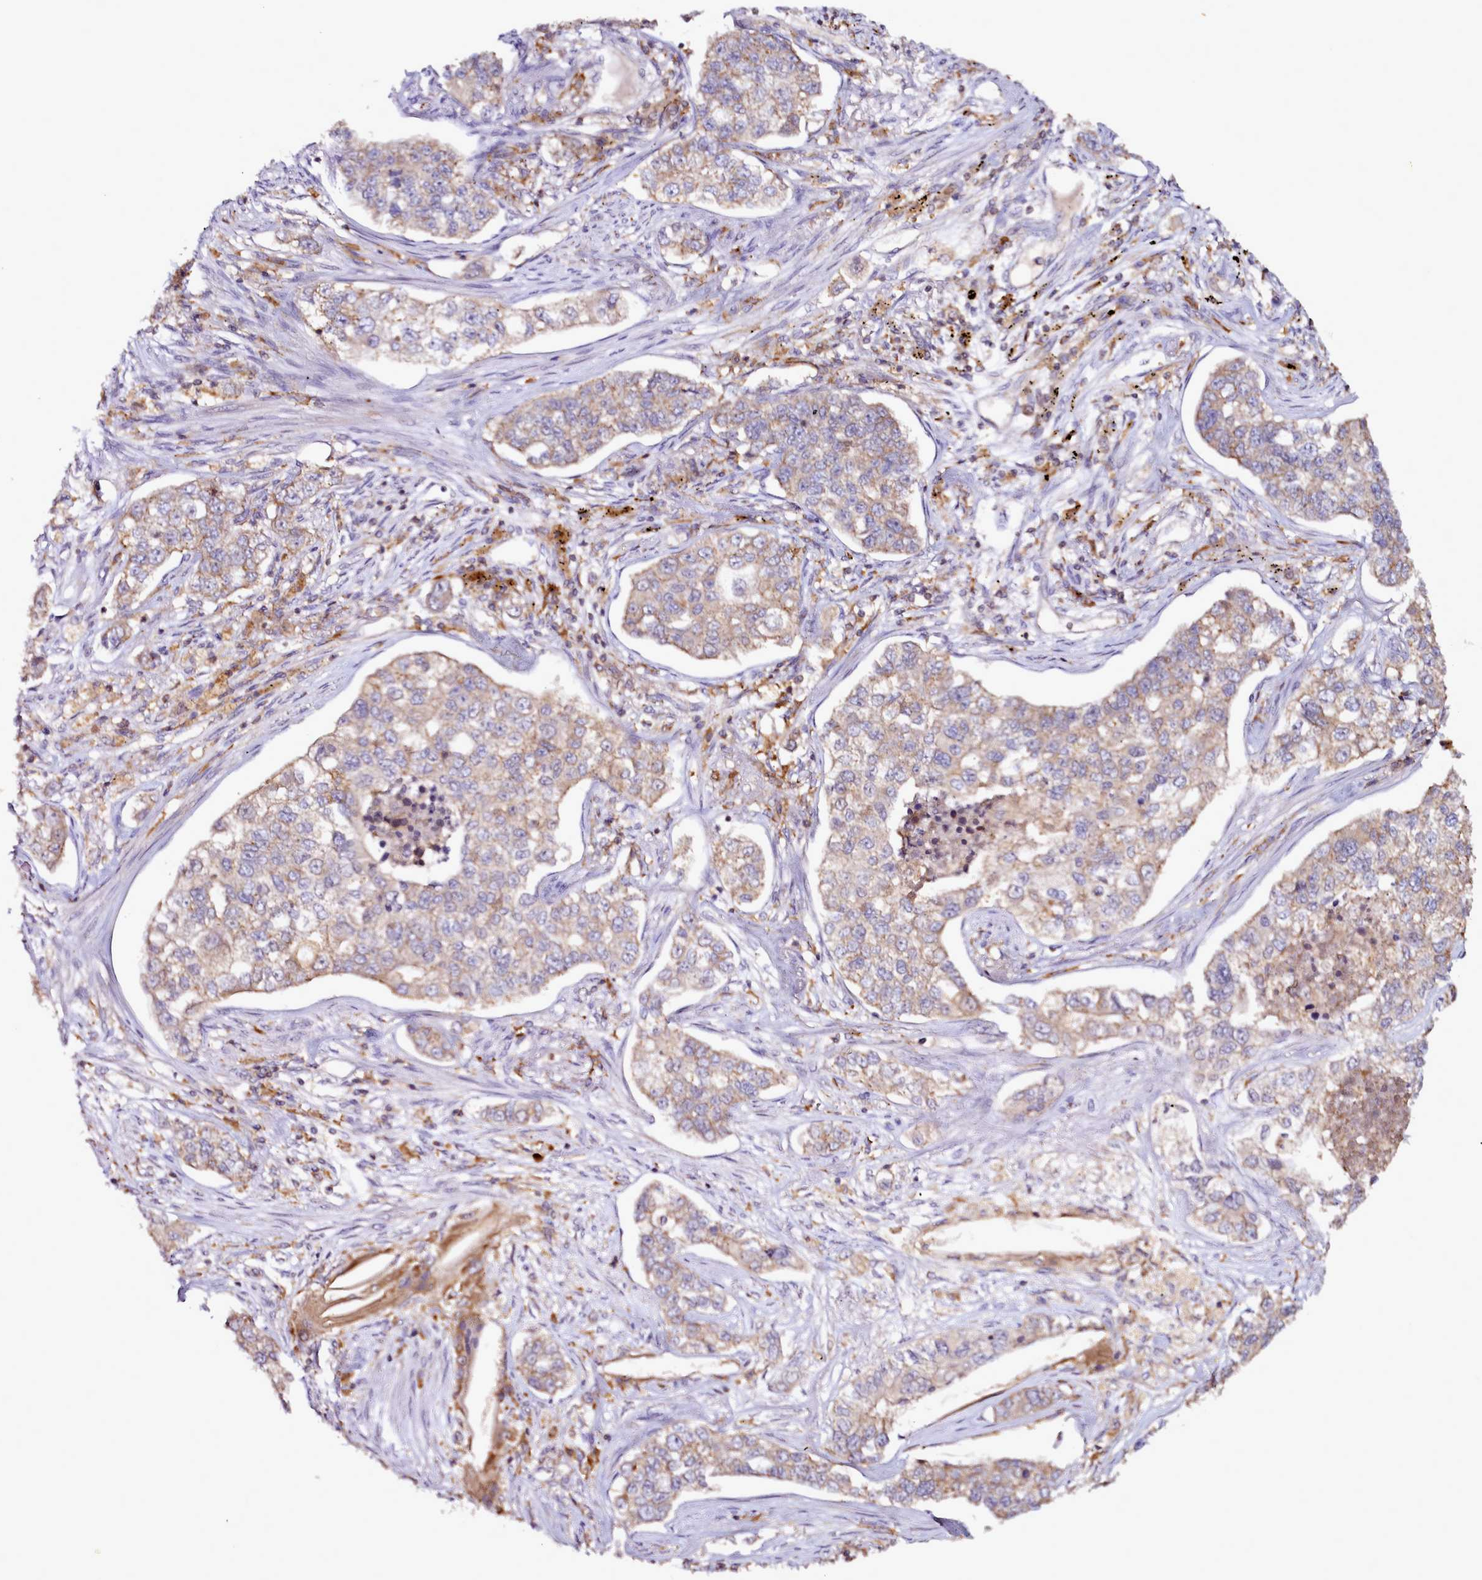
{"staining": {"intensity": "weak", "quantity": "25%-75%", "location": "cytoplasmic/membranous"}, "tissue": "lung cancer", "cell_type": "Tumor cells", "image_type": "cancer", "snomed": [{"axis": "morphology", "description": "Adenocarcinoma, NOS"}, {"axis": "topography", "description": "Lung"}], "caption": "Tumor cells reveal low levels of weak cytoplasmic/membranous positivity in approximately 25%-75% of cells in lung cancer (adenocarcinoma).", "gene": "NCKAP1L", "patient": {"sex": "male", "age": 49}}